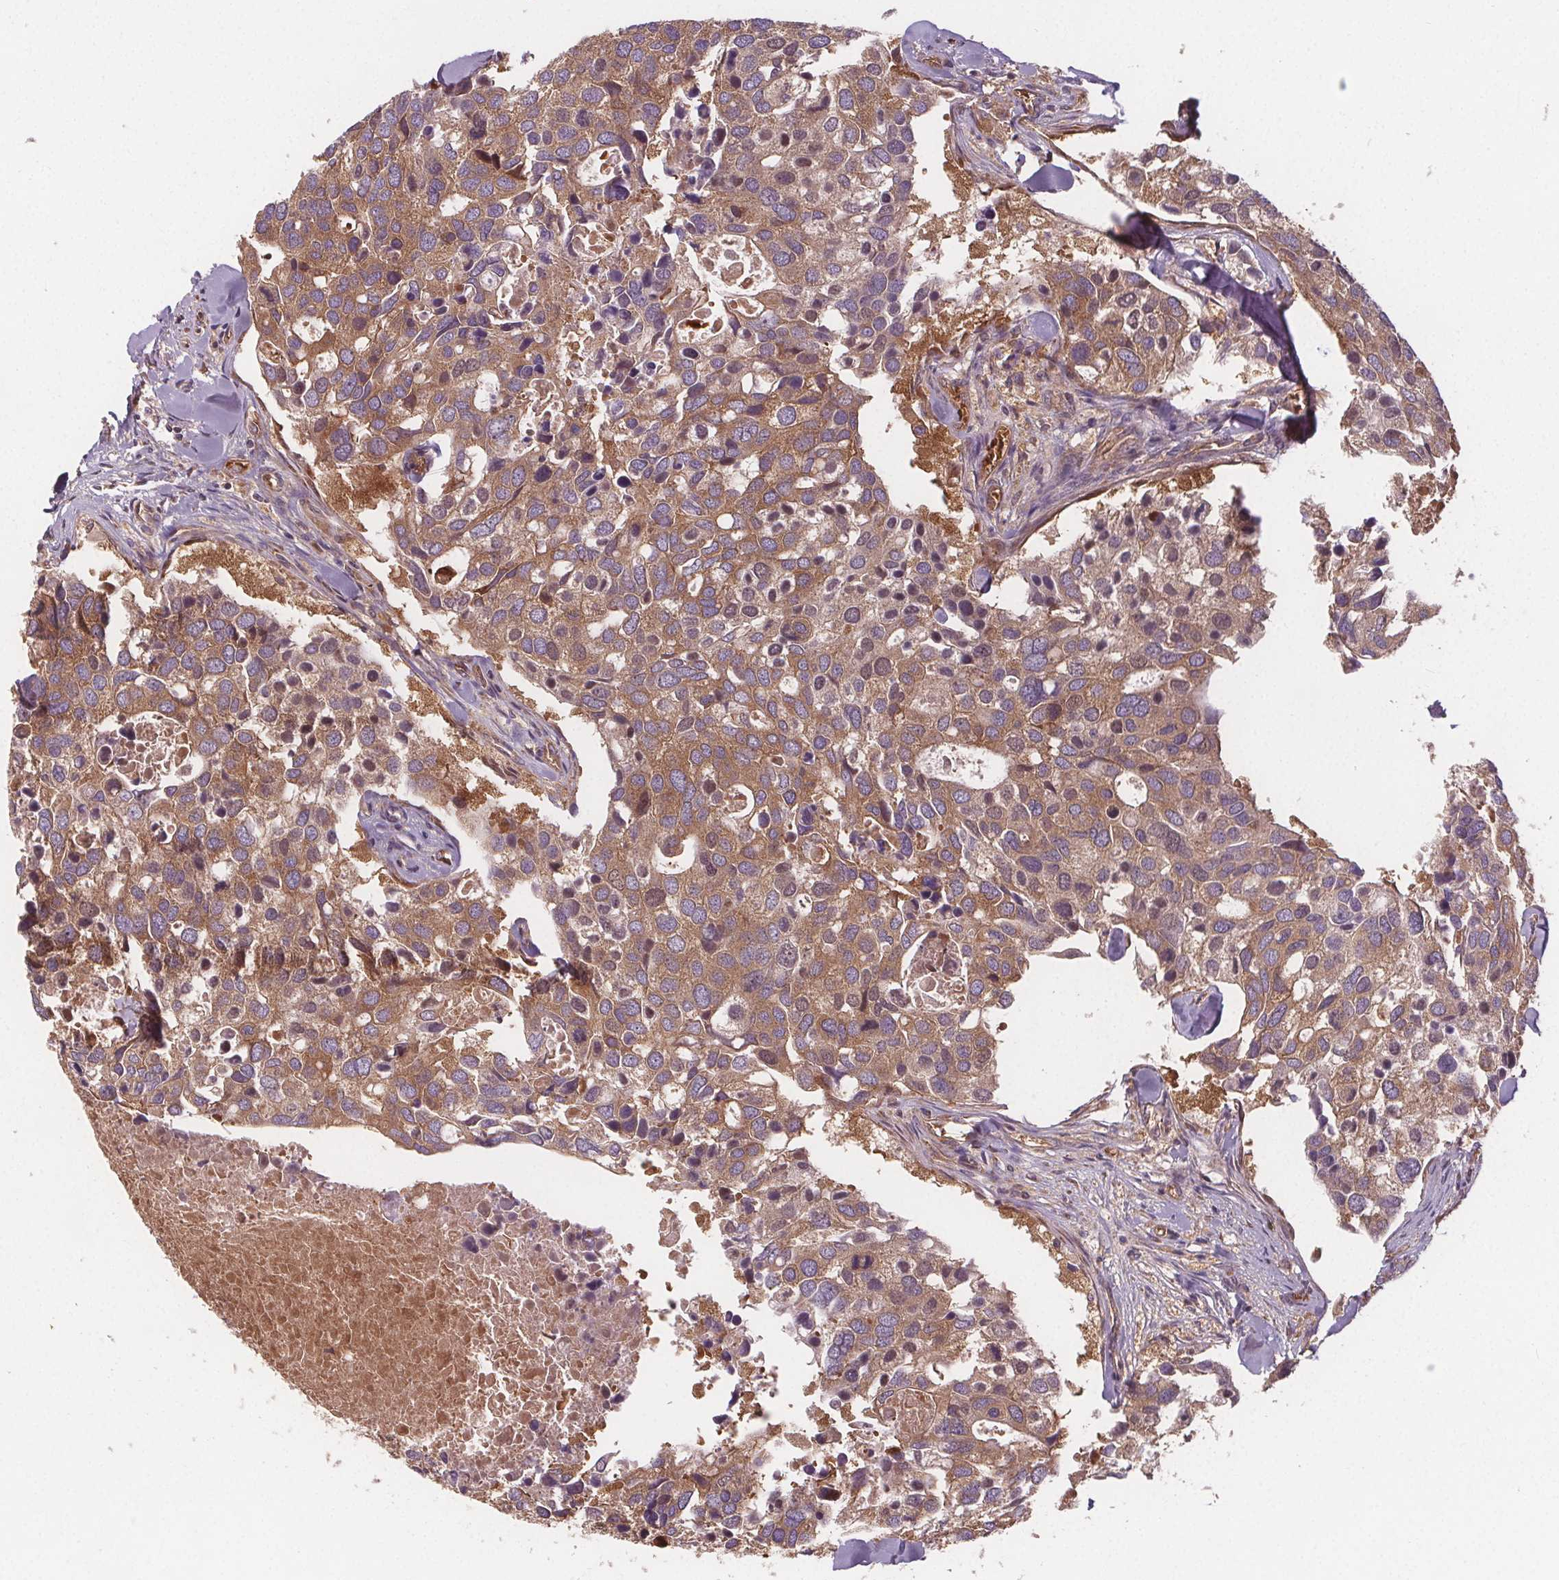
{"staining": {"intensity": "moderate", "quantity": ">75%", "location": "cytoplasmic/membranous"}, "tissue": "breast cancer", "cell_type": "Tumor cells", "image_type": "cancer", "snomed": [{"axis": "morphology", "description": "Duct carcinoma"}, {"axis": "topography", "description": "Breast"}], "caption": "Immunohistochemical staining of human breast intraductal carcinoma shows medium levels of moderate cytoplasmic/membranous staining in approximately >75% of tumor cells. (DAB (3,3'-diaminobenzidine) IHC, brown staining for protein, blue staining for nuclei).", "gene": "EIF3D", "patient": {"sex": "female", "age": 83}}